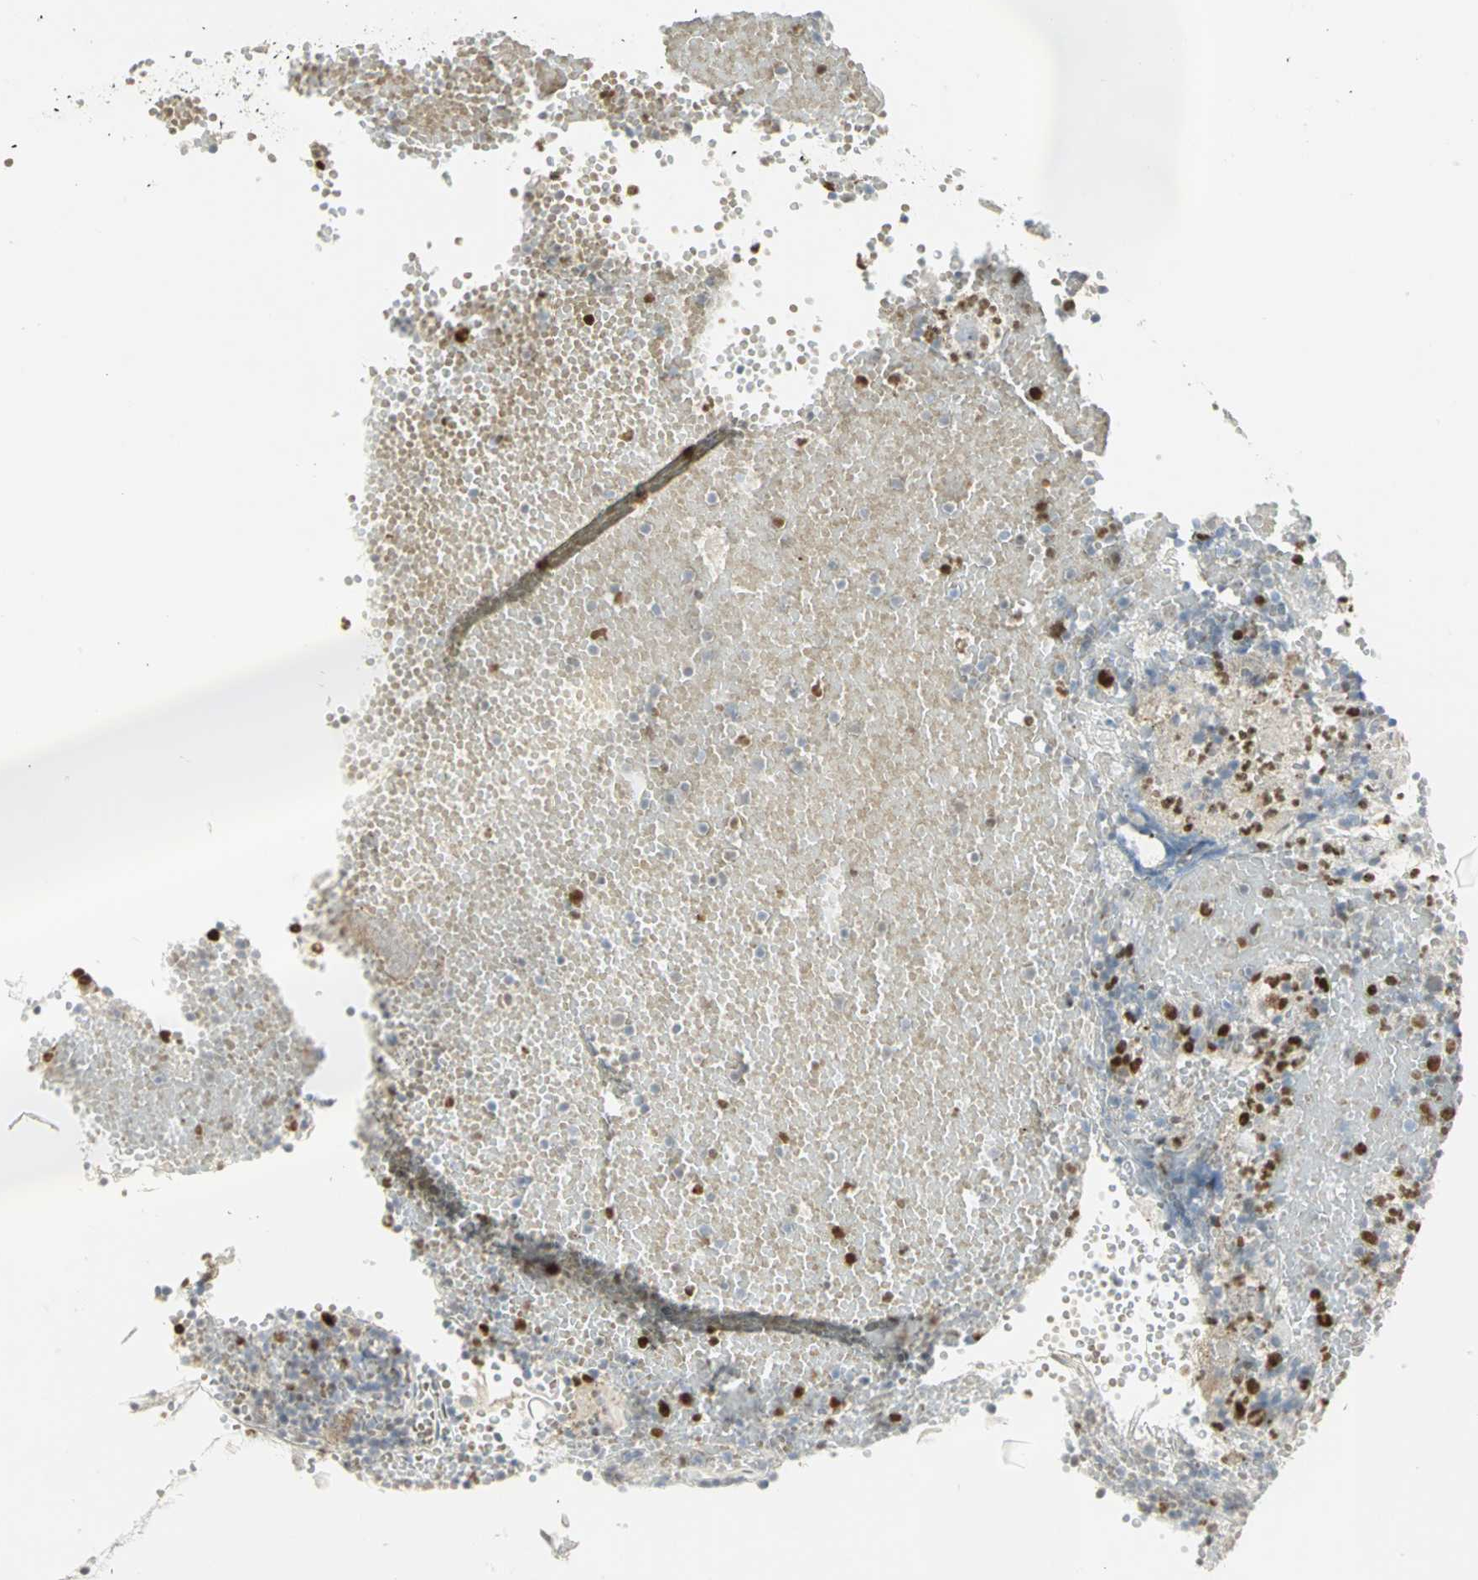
{"staining": {"intensity": "strong", "quantity": ">75%", "location": "nuclear"}, "tissue": "tonsil", "cell_type": "Germinal center cells", "image_type": "normal", "snomed": [{"axis": "morphology", "description": "Normal tissue, NOS"}, {"axis": "topography", "description": "Tonsil"}], "caption": "This is a histology image of IHC staining of normal tonsil, which shows strong staining in the nuclear of germinal center cells.", "gene": "BCL6", "patient": {"sex": "female", "age": 40}}